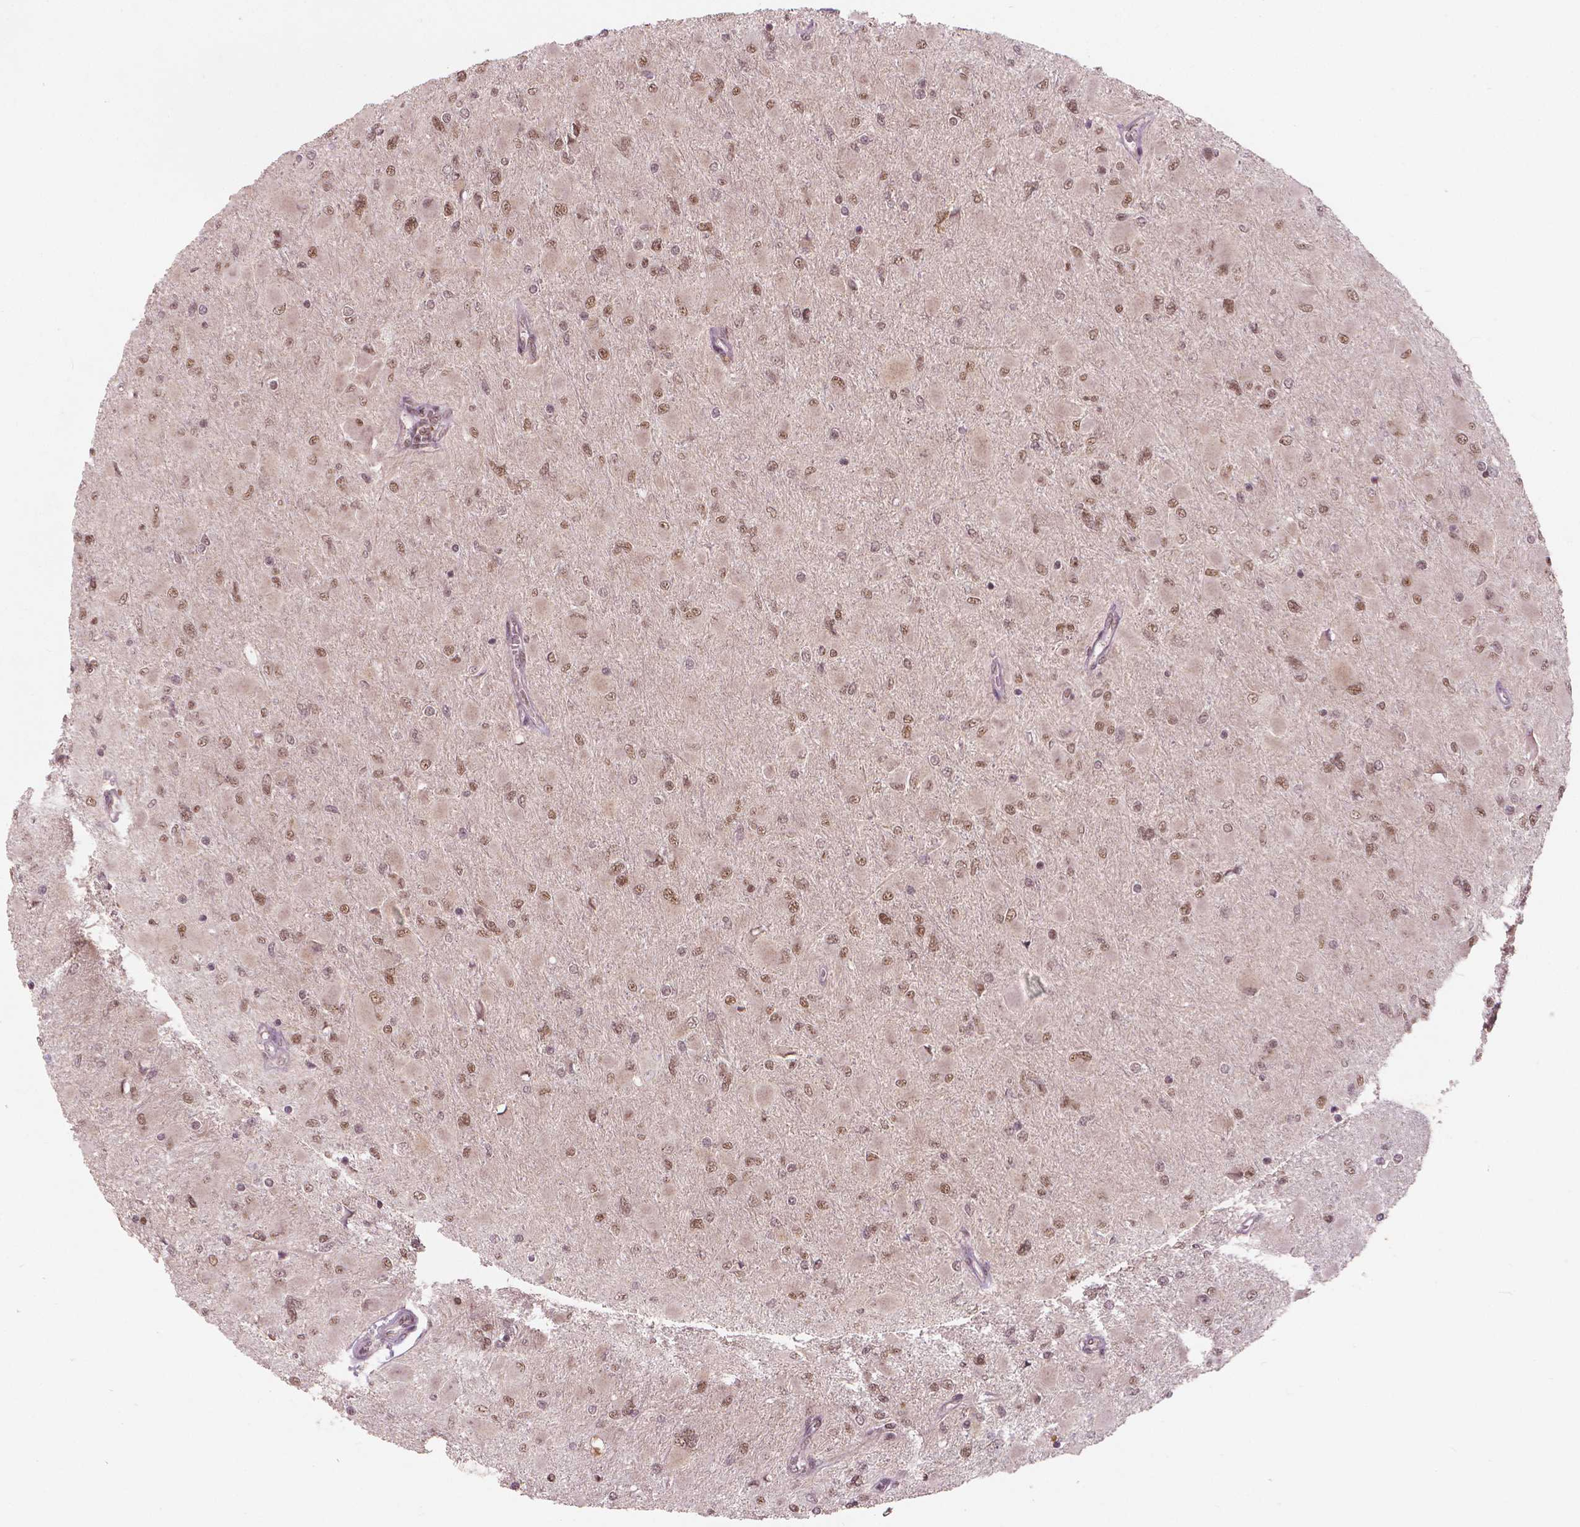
{"staining": {"intensity": "moderate", "quantity": ">75%", "location": "nuclear"}, "tissue": "glioma", "cell_type": "Tumor cells", "image_type": "cancer", "snomed": [{"axis": "morphology", "description": "Glioma, malignant, High grade"}, {"axis": "topography", "description": "Cerebral cortex"}], "caption": "An immunohistochemistry image of neoplastic tissue is shown. Protein staining in brown labels moderate nuclear positivity in glioma within tumor cells. (brown staining indicates protein expression, while blue staining denotes nuclei).", "gene": "NSD2", "patient": {"sex": "female", "age": 36}}